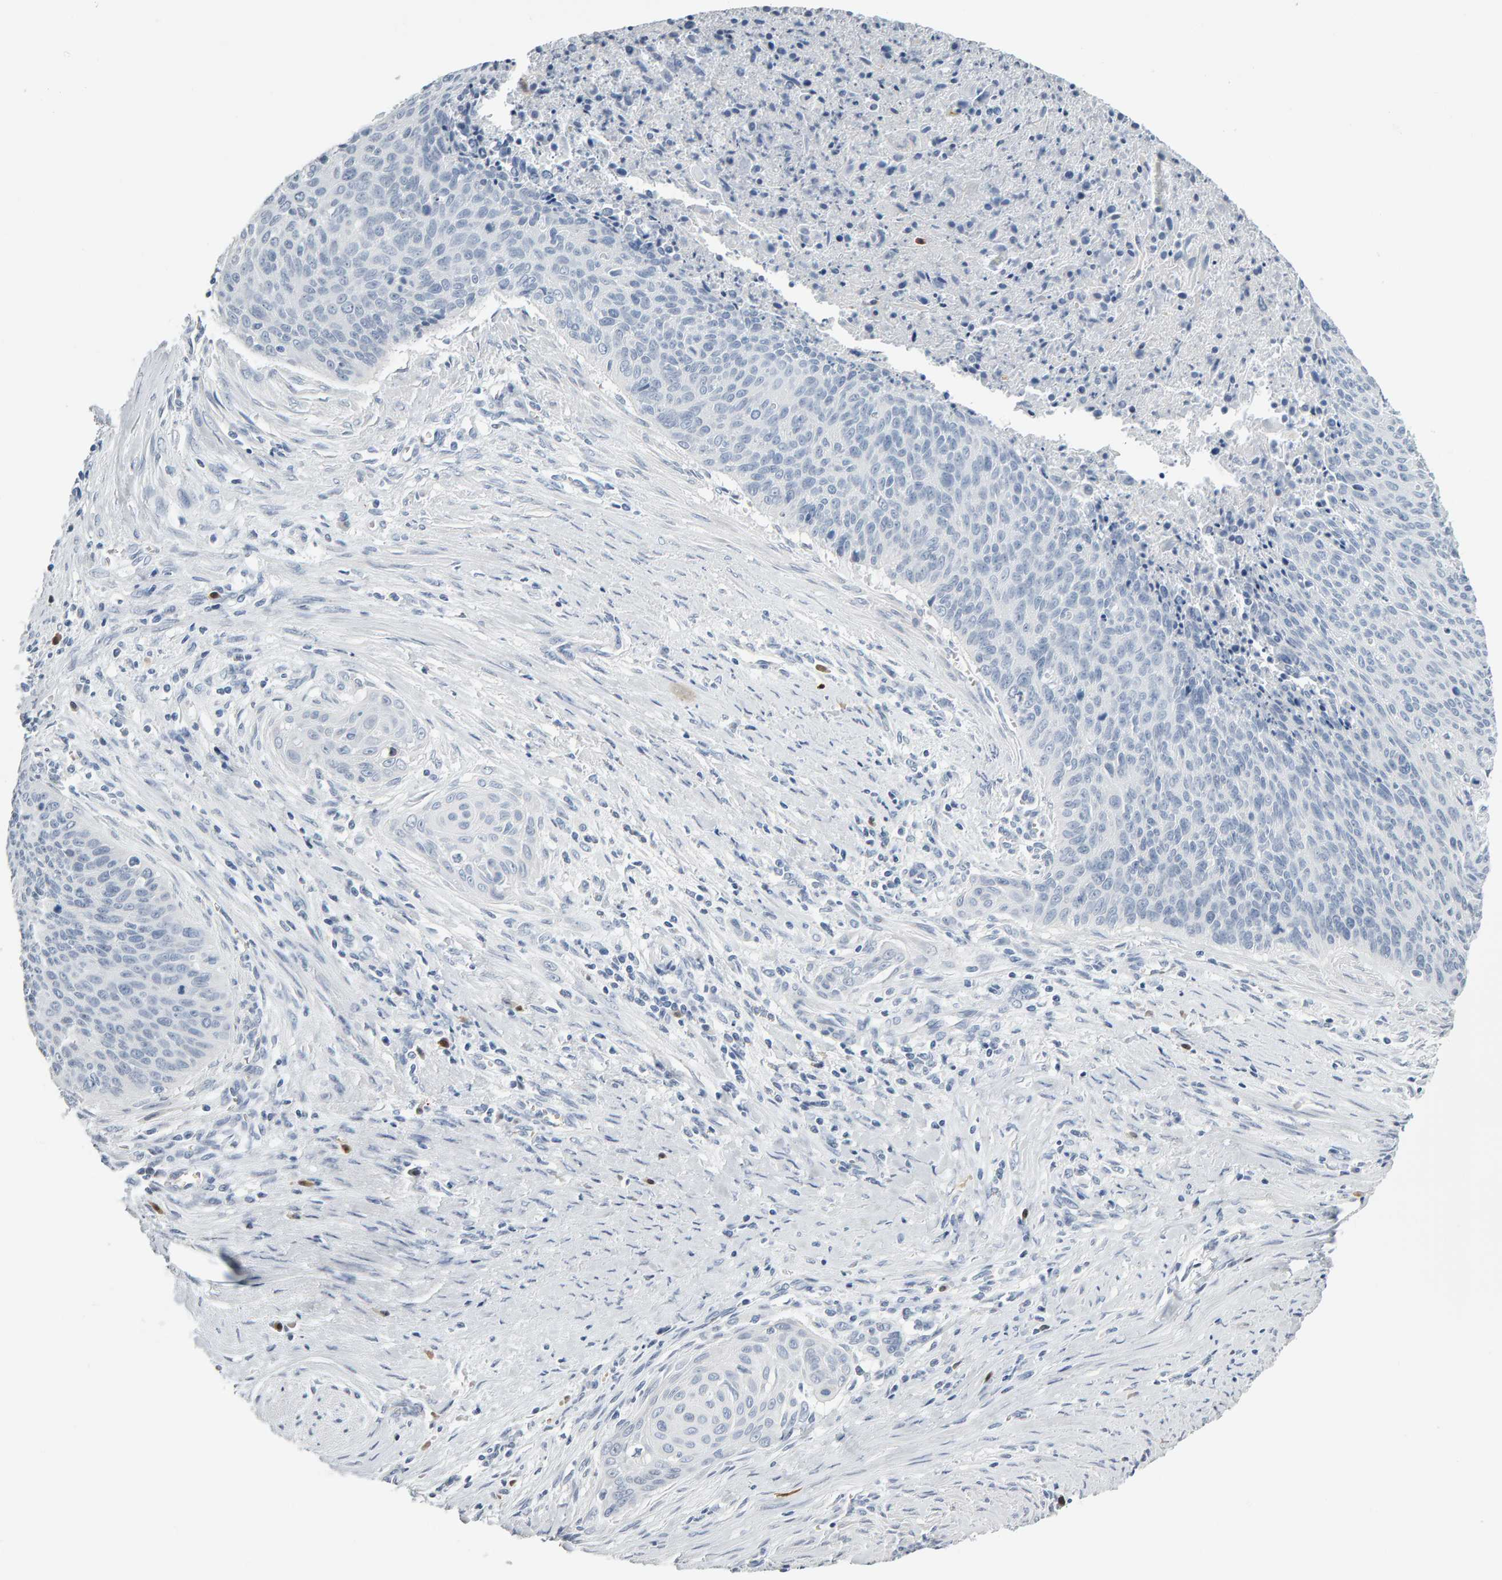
{"staining": {"intensity": "negative", "quantity": "none", "location": "none"}, "tissue": "cervical cancer", "cell_type": "Tumor cells", "image_type": "cancer", "snomed": [{"axis": "morphology", "description": "Squamous cell carcinoma, NOS"}, {"axis": "topography", "description": "Cervix"}], "caption": "The micrograph reveals no staining of tumor cells in cervical cancer.", "gene": "CTH", "patient": {"sex": "female", "age": 55}}